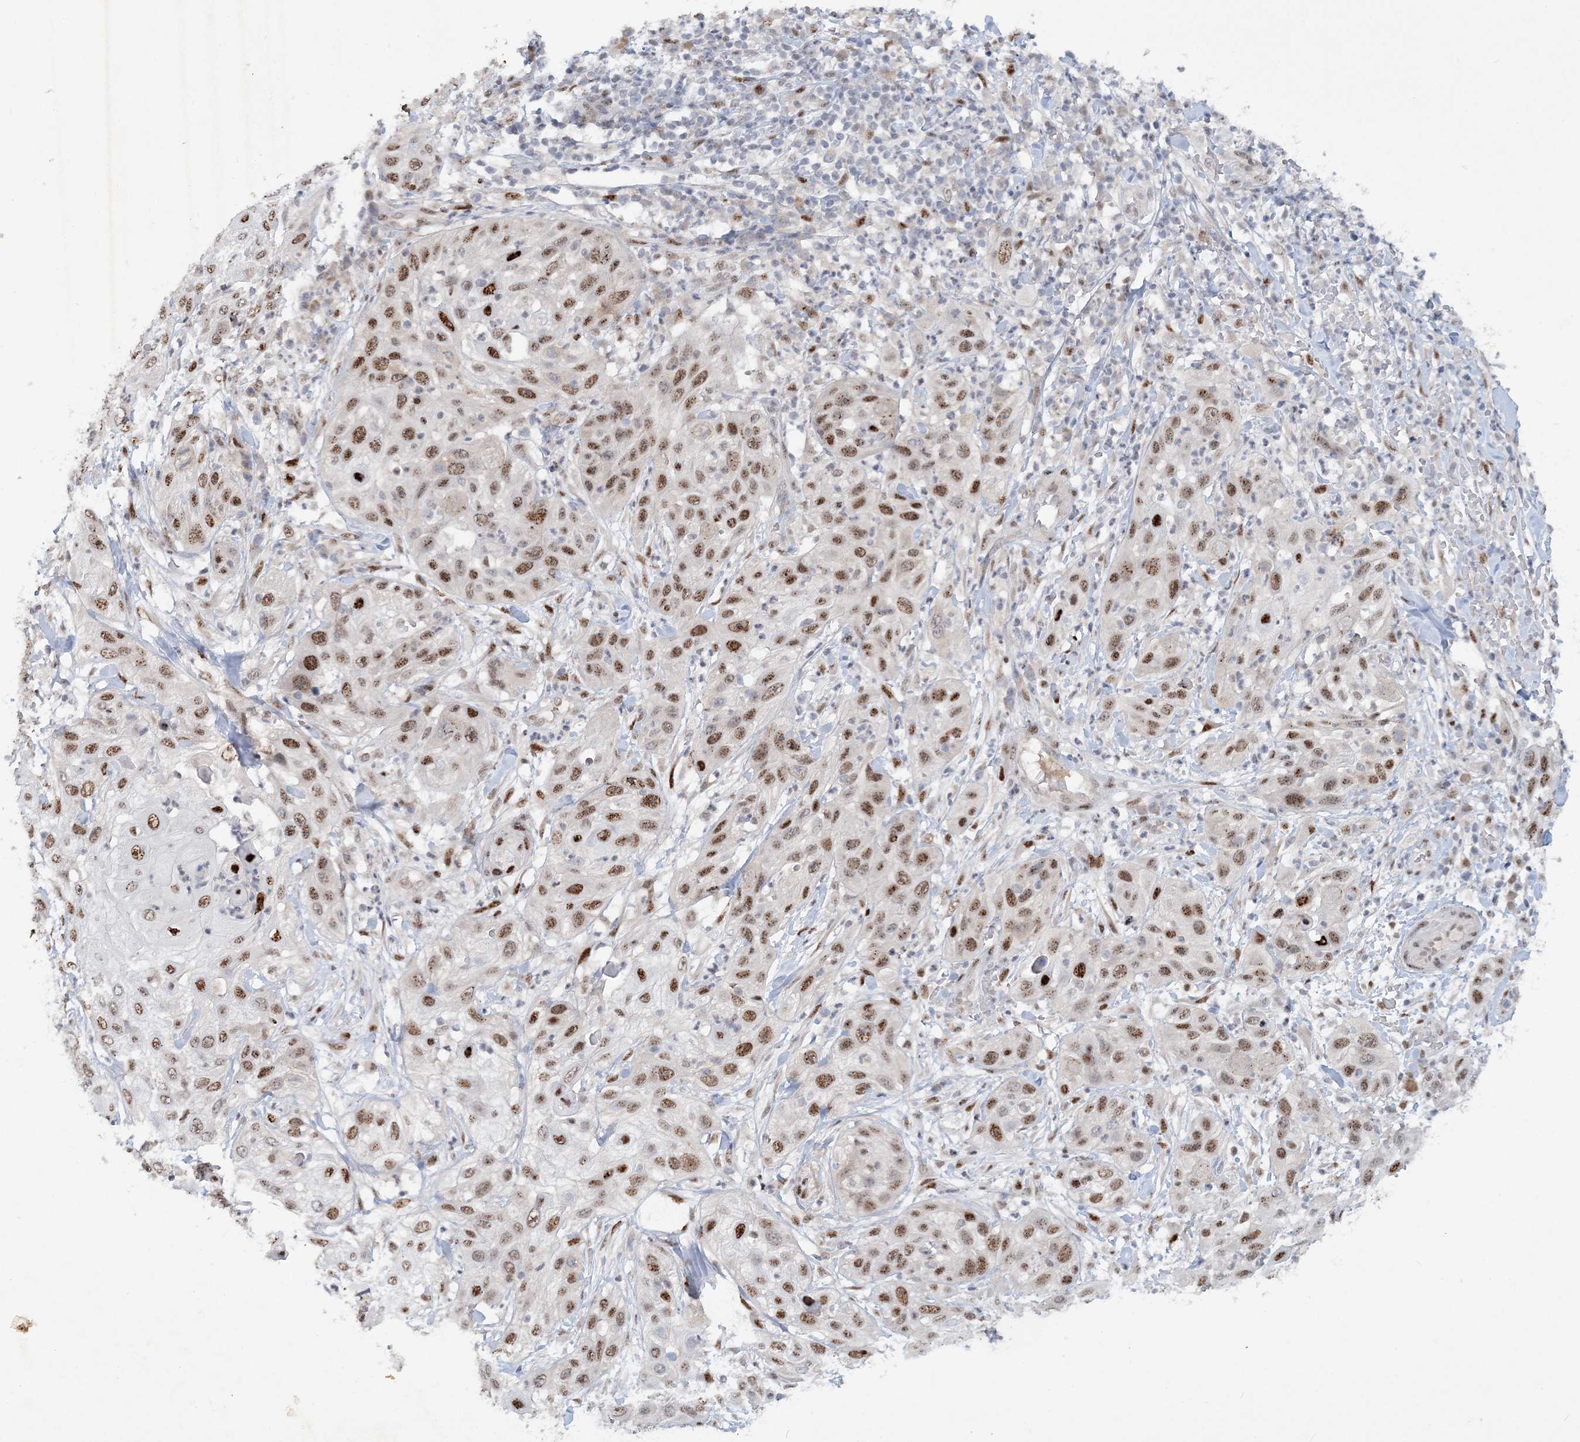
{"staining": {"intensity": "moderate", "quantity": ">75%", "location": "nuclear"}, "tissue": "skin cancer", "cell_type": "Tumor cells", "image_type": "cancer", "snomed": [{"axis": "morphology", "description": "Squamous cell carcinoma, NOS"}, {"axis": "topography", "description": "Skin"}], "caption": "Skin squamous cell carcinoma stained with immunohistochemistry exhibits moderate nuclear positivity in about >75% of tumor cells.", "gene": "GIN1", "patient": {"sex": "female", "age": 44}}